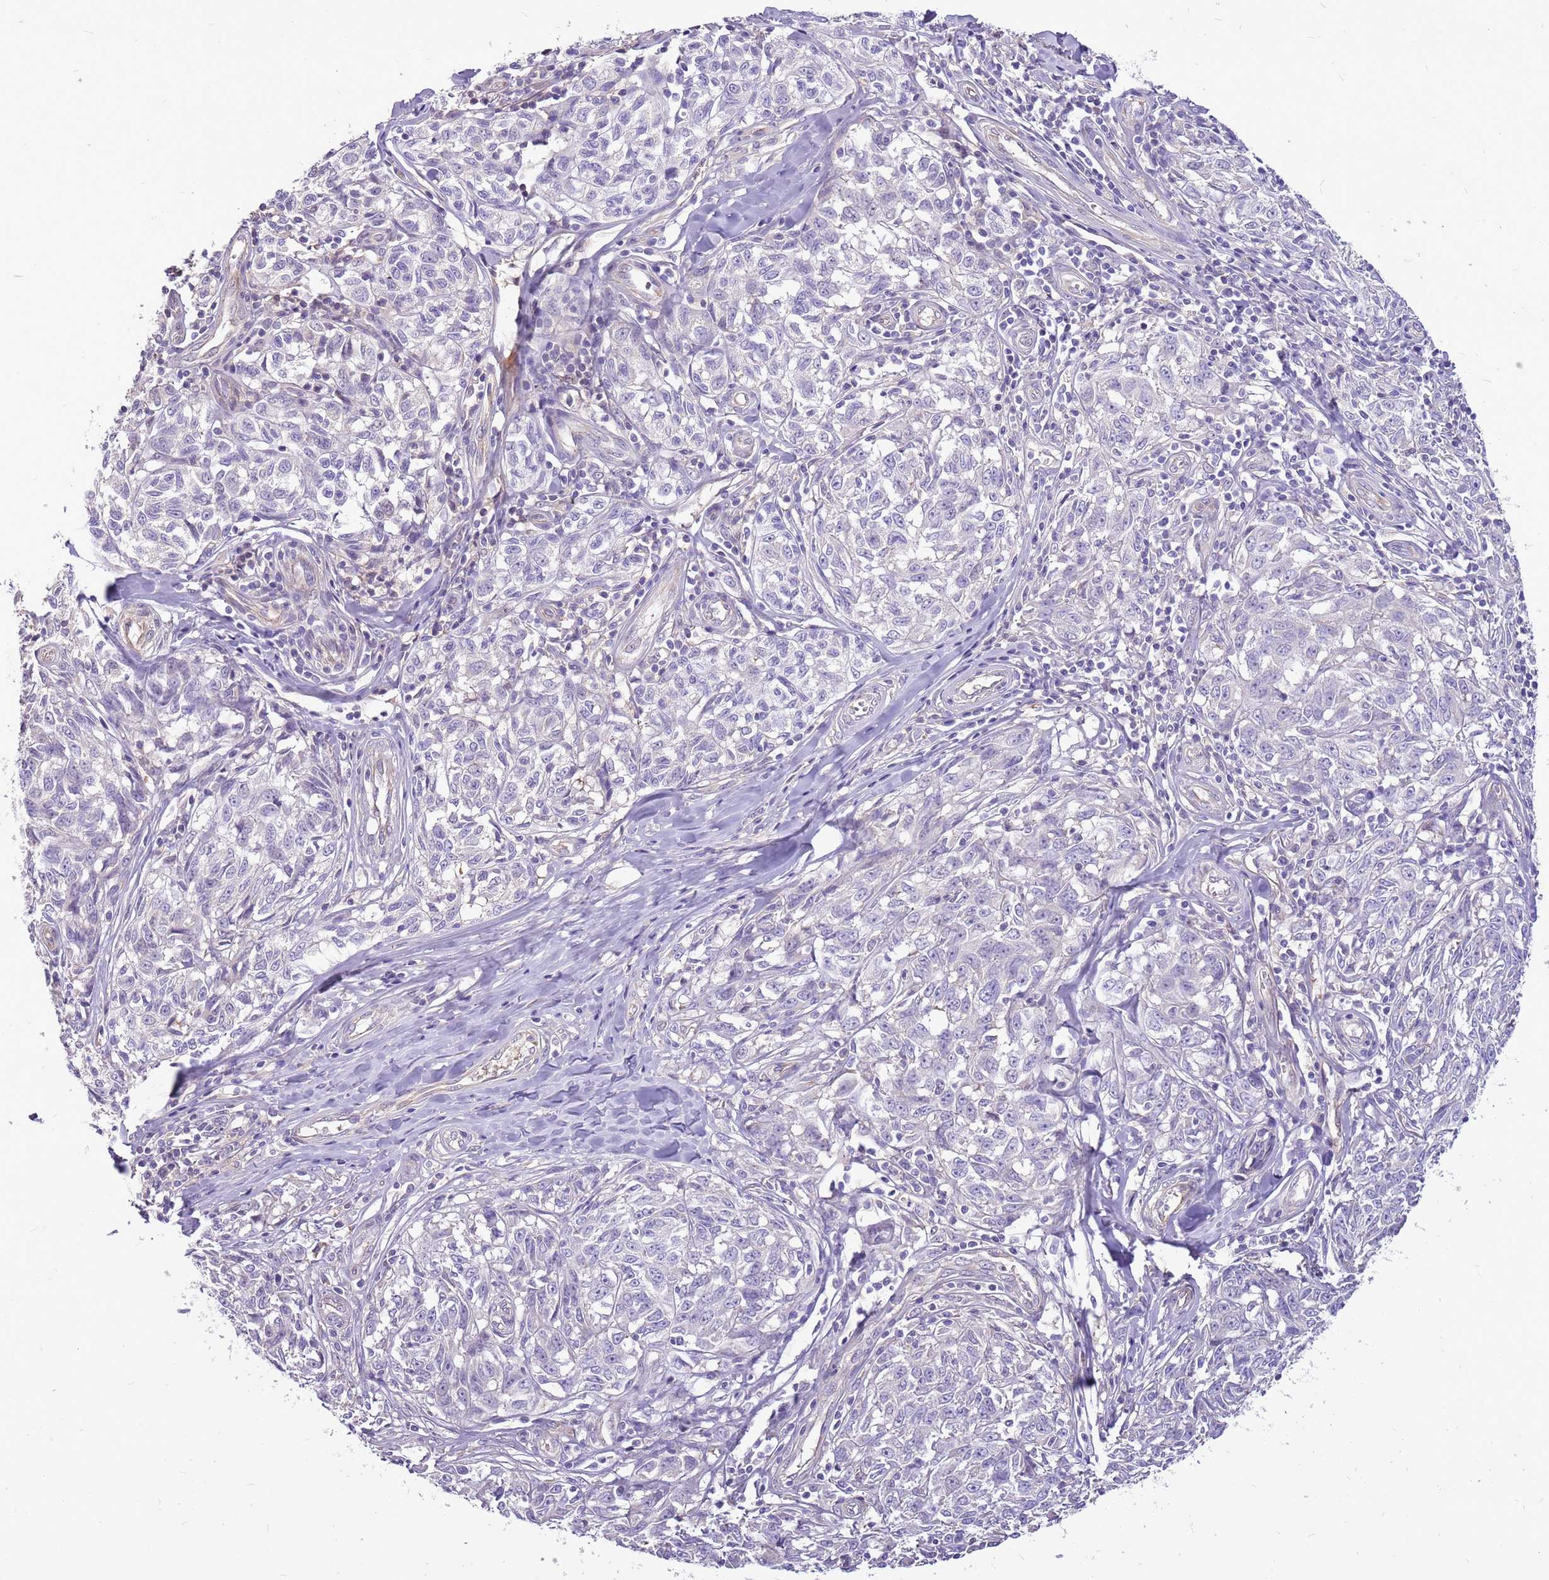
{"staining": {"intensity": "negative", "quantity": "none", "location": "none"}, "tissue": "melanoma", "cell_type": "Tumor cells", "image_type": "cancer", "snomed": [{"axis": "morphology", "description": "Normal tissue, NOS"}, {"axis": "morphology", "description": "Malignant melanoma, NOS"}, {"axis": "topography", "description": "Skin"}], "caption": "Immunohistochemical staining of melanoma reveals no significant staining in tumor cells.", "gene": "WASHC4", "patient": {"sex": "female", "age": 64}}